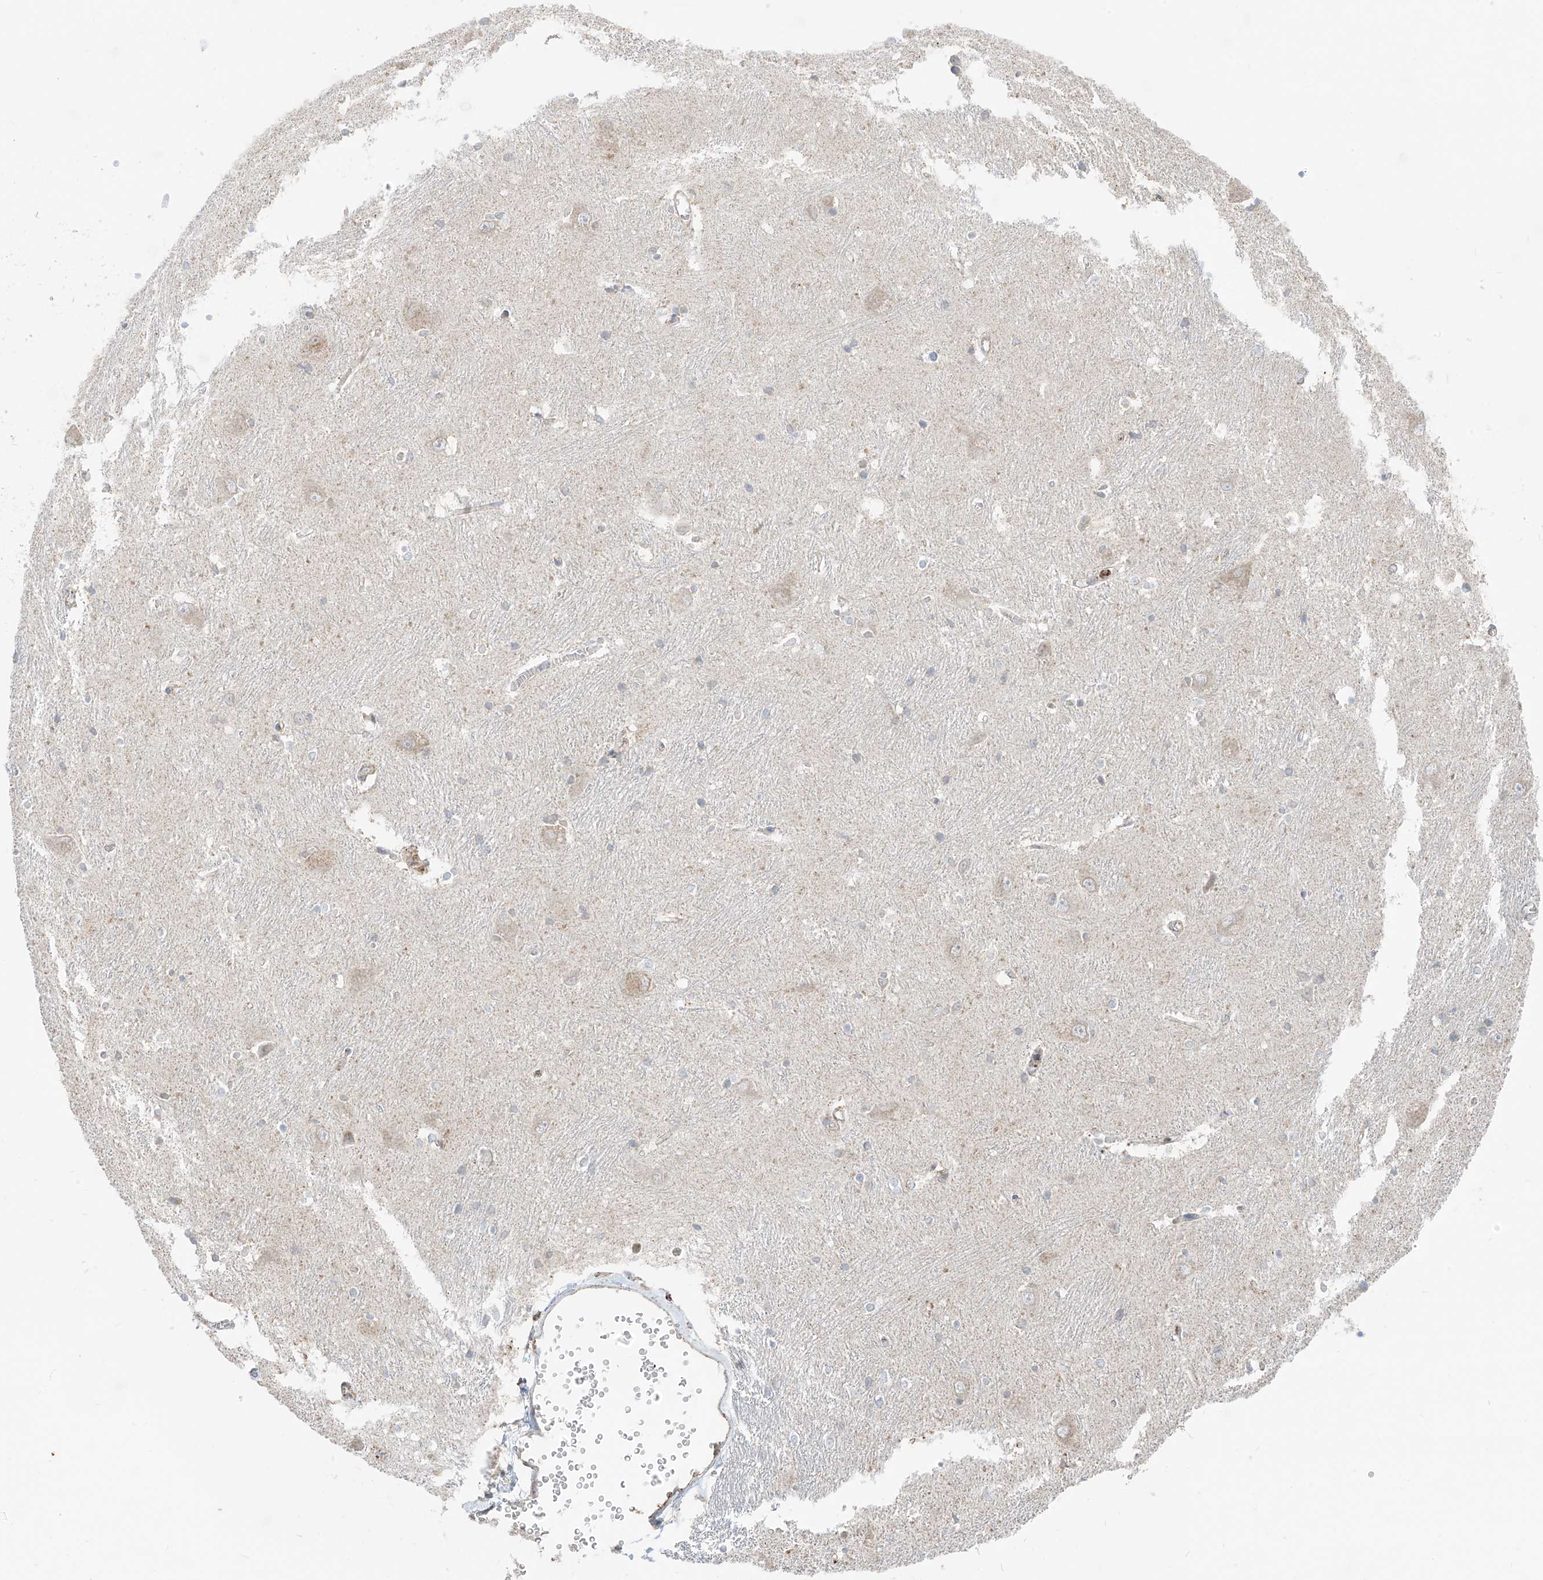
{"staining": {"intensity": "negative", "quantity": "none", "location": "none"}, "tissue": "caudate", "cell_type": "Glial cells", "image_type": "normal", "snomed": [{"axis": "morphology", "description": "Normal tissue, NOS"}, {"axis": "topography", "description": "Lateral ventricle wall"}], "caption": "Immunohistochemistry of unremarkable human caudate displays no positivity in glial cells. (DAB (3,3'-diaminobenzidine) IHC visualized using brightfield microscopy, high magnification).", "gene": "ETHE1", "patient": {"sex": "male", "age": 37}}